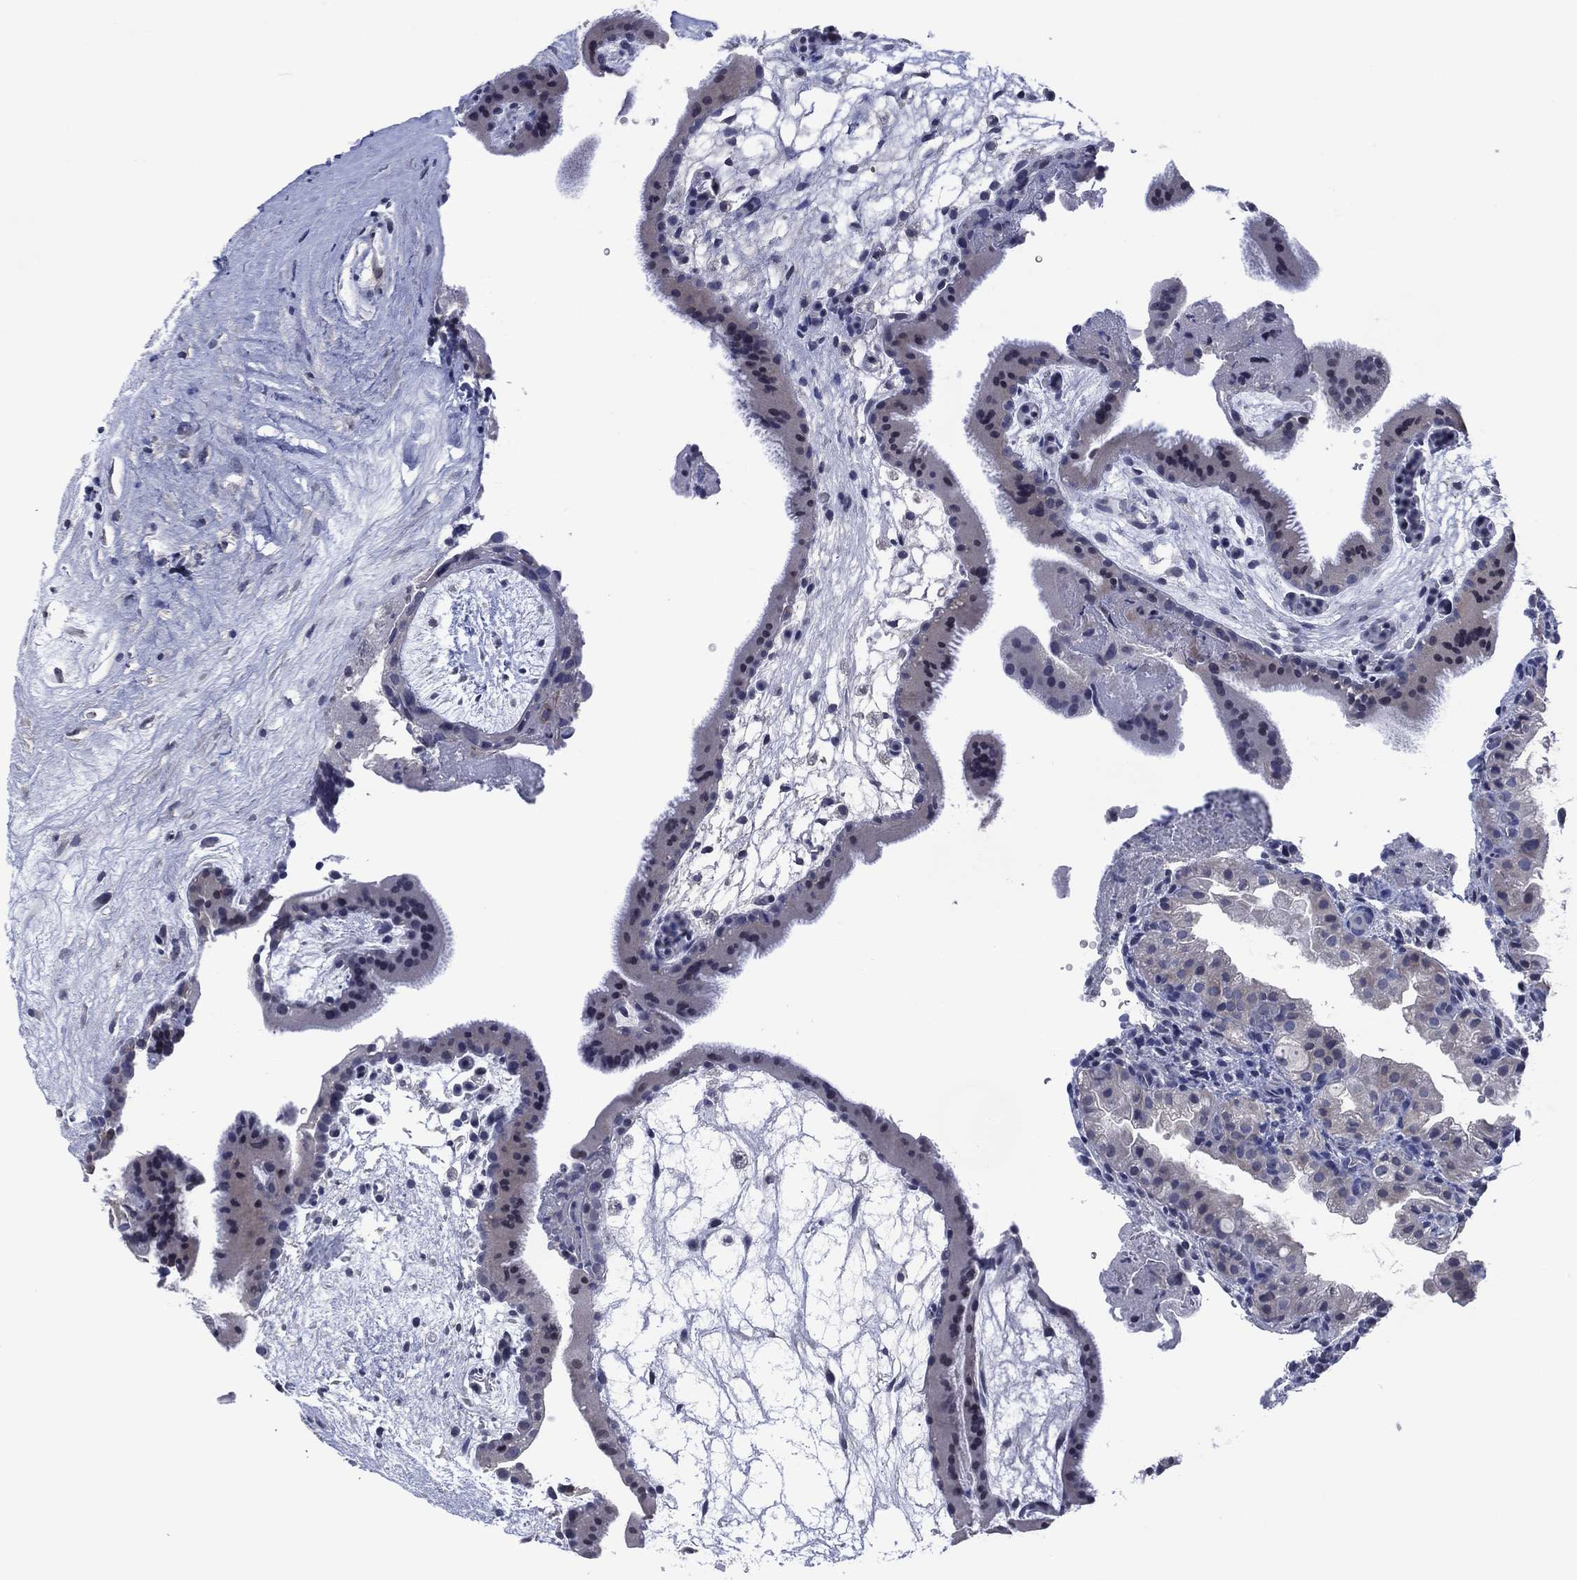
{"staining": {"intensity": "negative", "quantity": "none", "location": "none"}, "tissue": "placenta", "cell_type": "Decidual cells", "image_type": "normal", "snomed": [{"axis": "morphology", "description": "Normal tissue, NOS"}, {"axis": "topography", "description": "Placenta"}], "caption": "Histopathology image shows no significant protein staining in decidual cells of unremarkable placenta.", "gene": "USP26", "patient": {"sex": "female", "age": 19}}